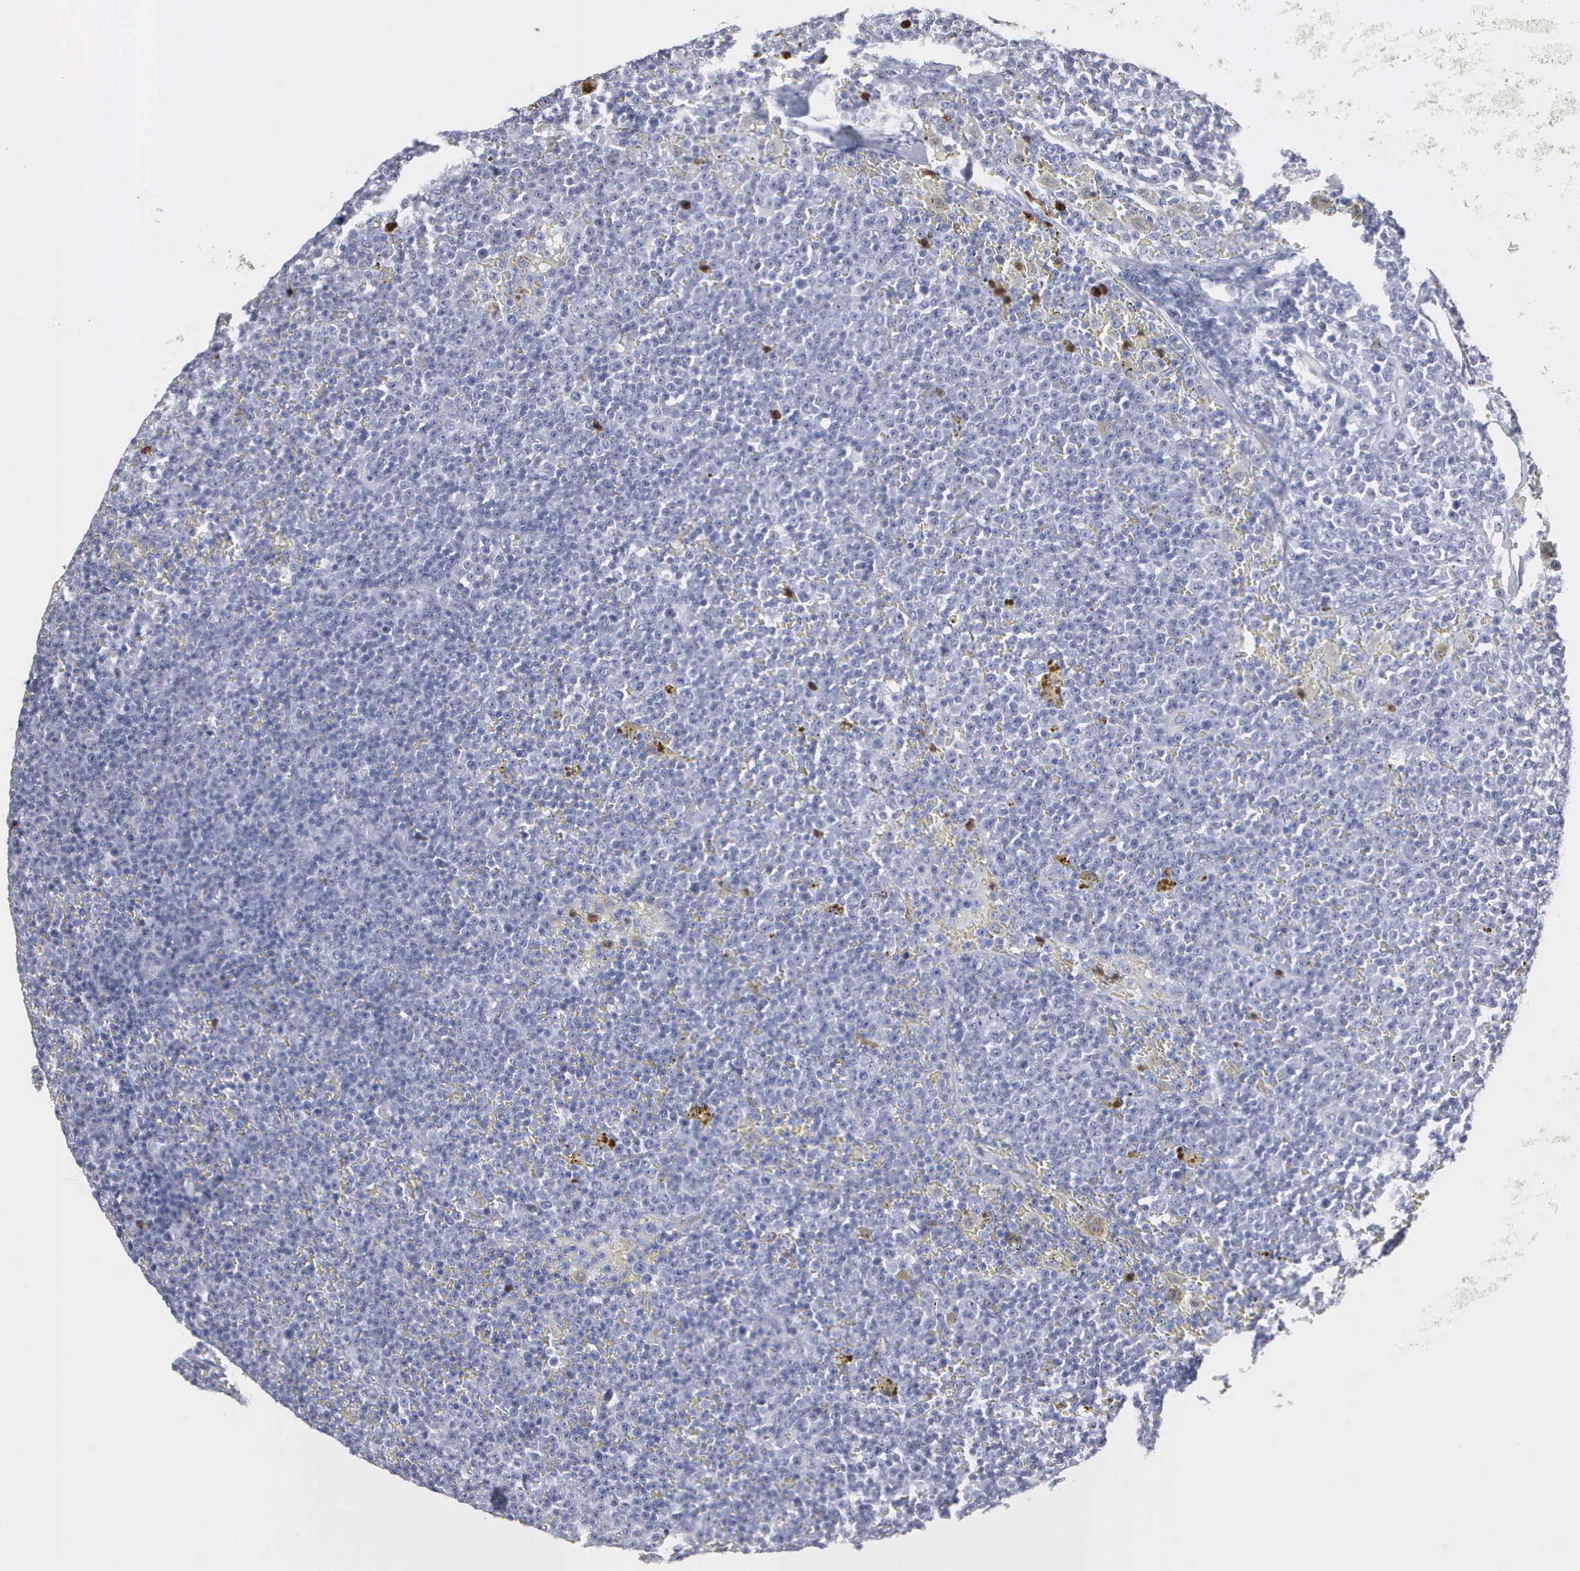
{"staining": {"intensity": "negative", "quantity": "none", "location": "none"}, "tissue": "lymphoma", "cell_type": "Tumor cells", "image_type": "cancer", "snomed": [{"axis": "morphology", "description": "Malignant lymphoma, non-Hodgkin's type, Low grade"}, {"axis": "topography", "description": "Lymph node"}], "caption": "A high-resolution histopathology image shows immunohistochemistry staining of lymphoma, which displays no significant positivity in tumor cells. (IHC, brightfield microscopy, high magnification).", "gene": "SPIN3", "patient": {"sex": "male", "age": 50}}